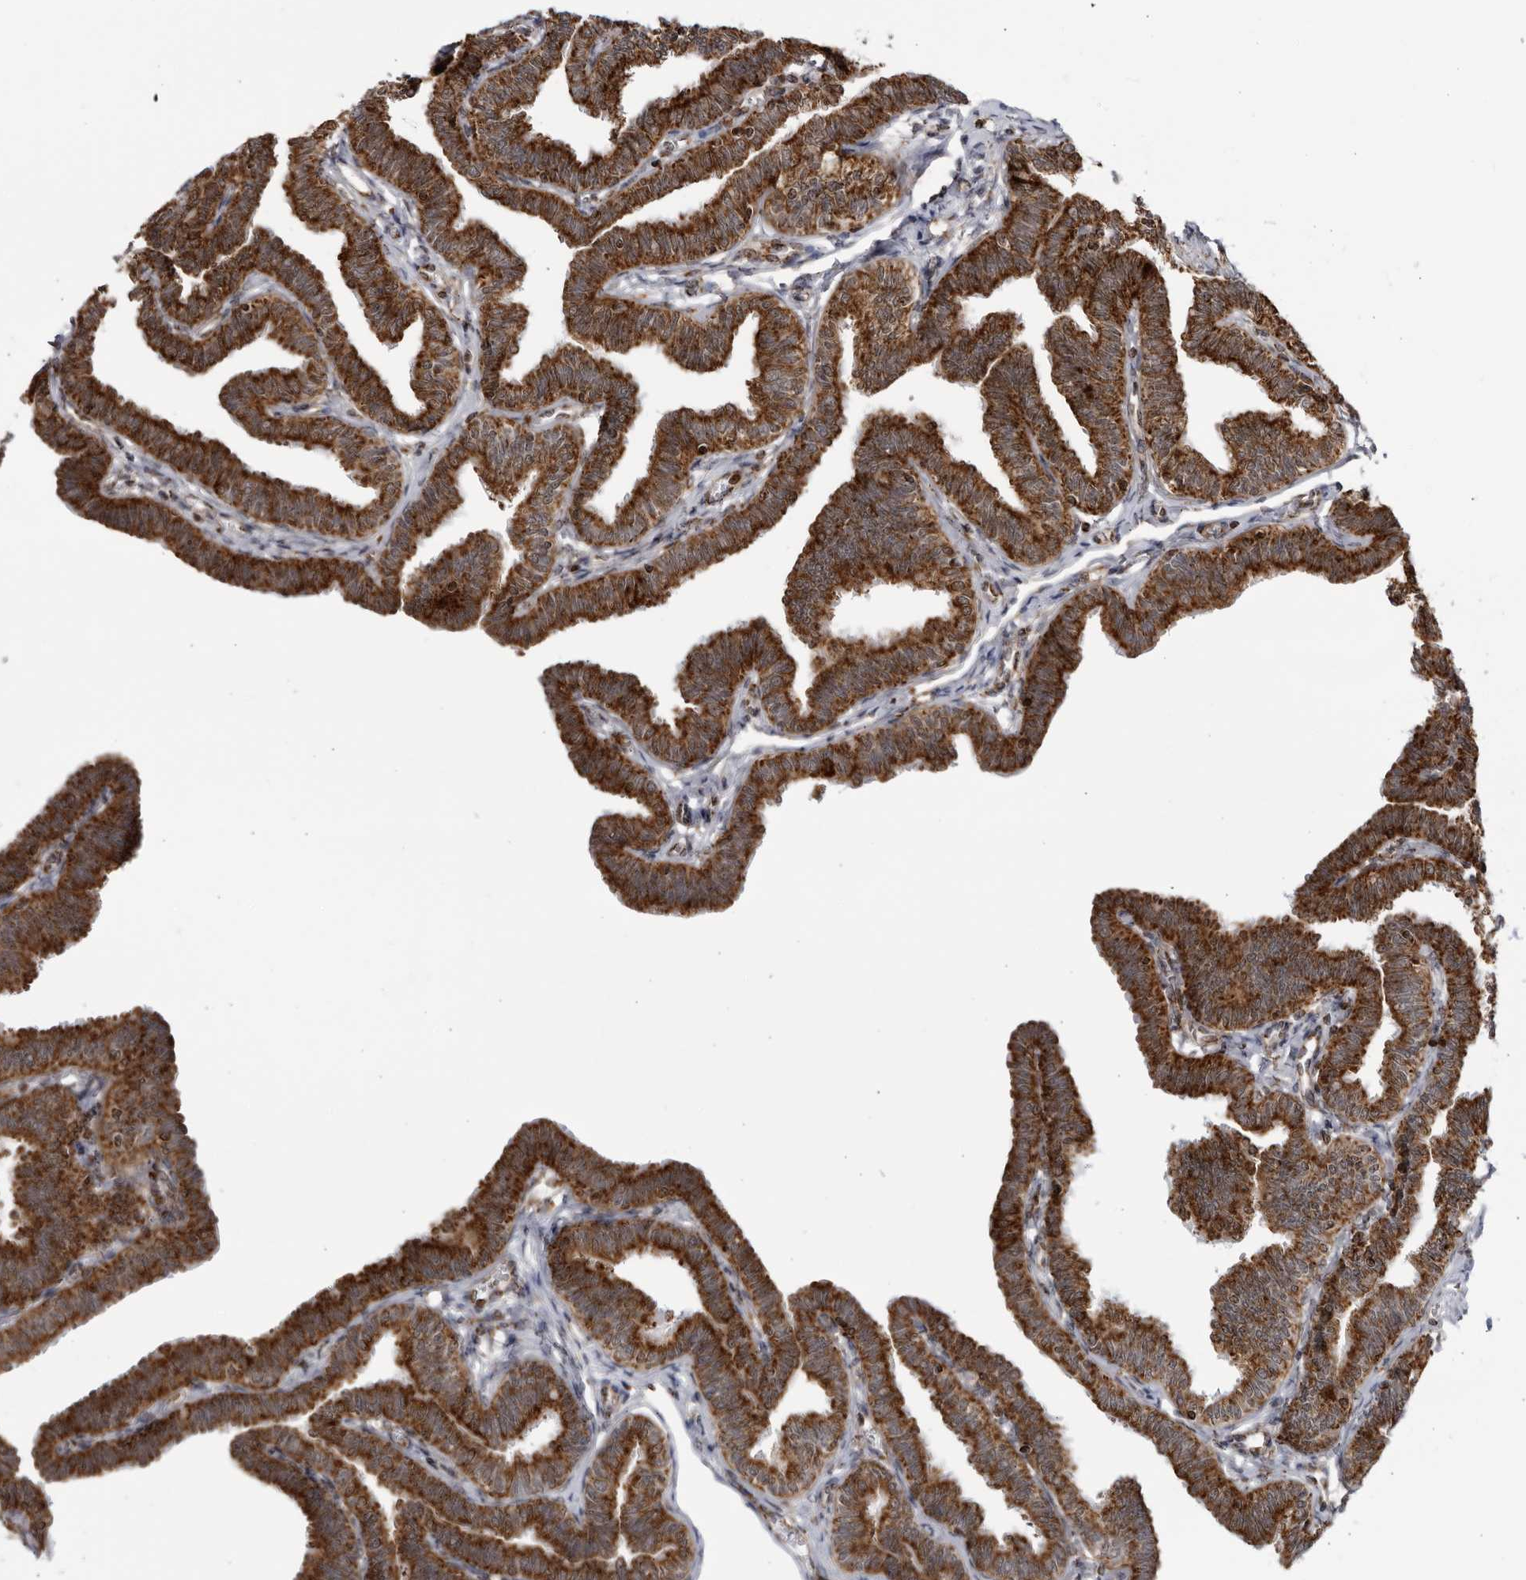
{"staining": {"intensity": "strong", "quantity": ">75%", "location": "cytoplasmic/membranous"}, "tissue": "fallopian tube", "cell_type": "Glandular cells", "image_type": "normal", "snomed": [{"axis": "morphology", "description": "Normal tissue, NOS"}, {"axis": "topography", "description": "Fallopian tube"}, {"axis": "topography", "description": "Ovary"}], "caption": "Glandular cells show high levels of strong cytoplasmic/membranous positivity in about >75% of cells in benign human fallopian tube.", "gene": "RBM34", "patient": {"sex": "female", "age": 23}}